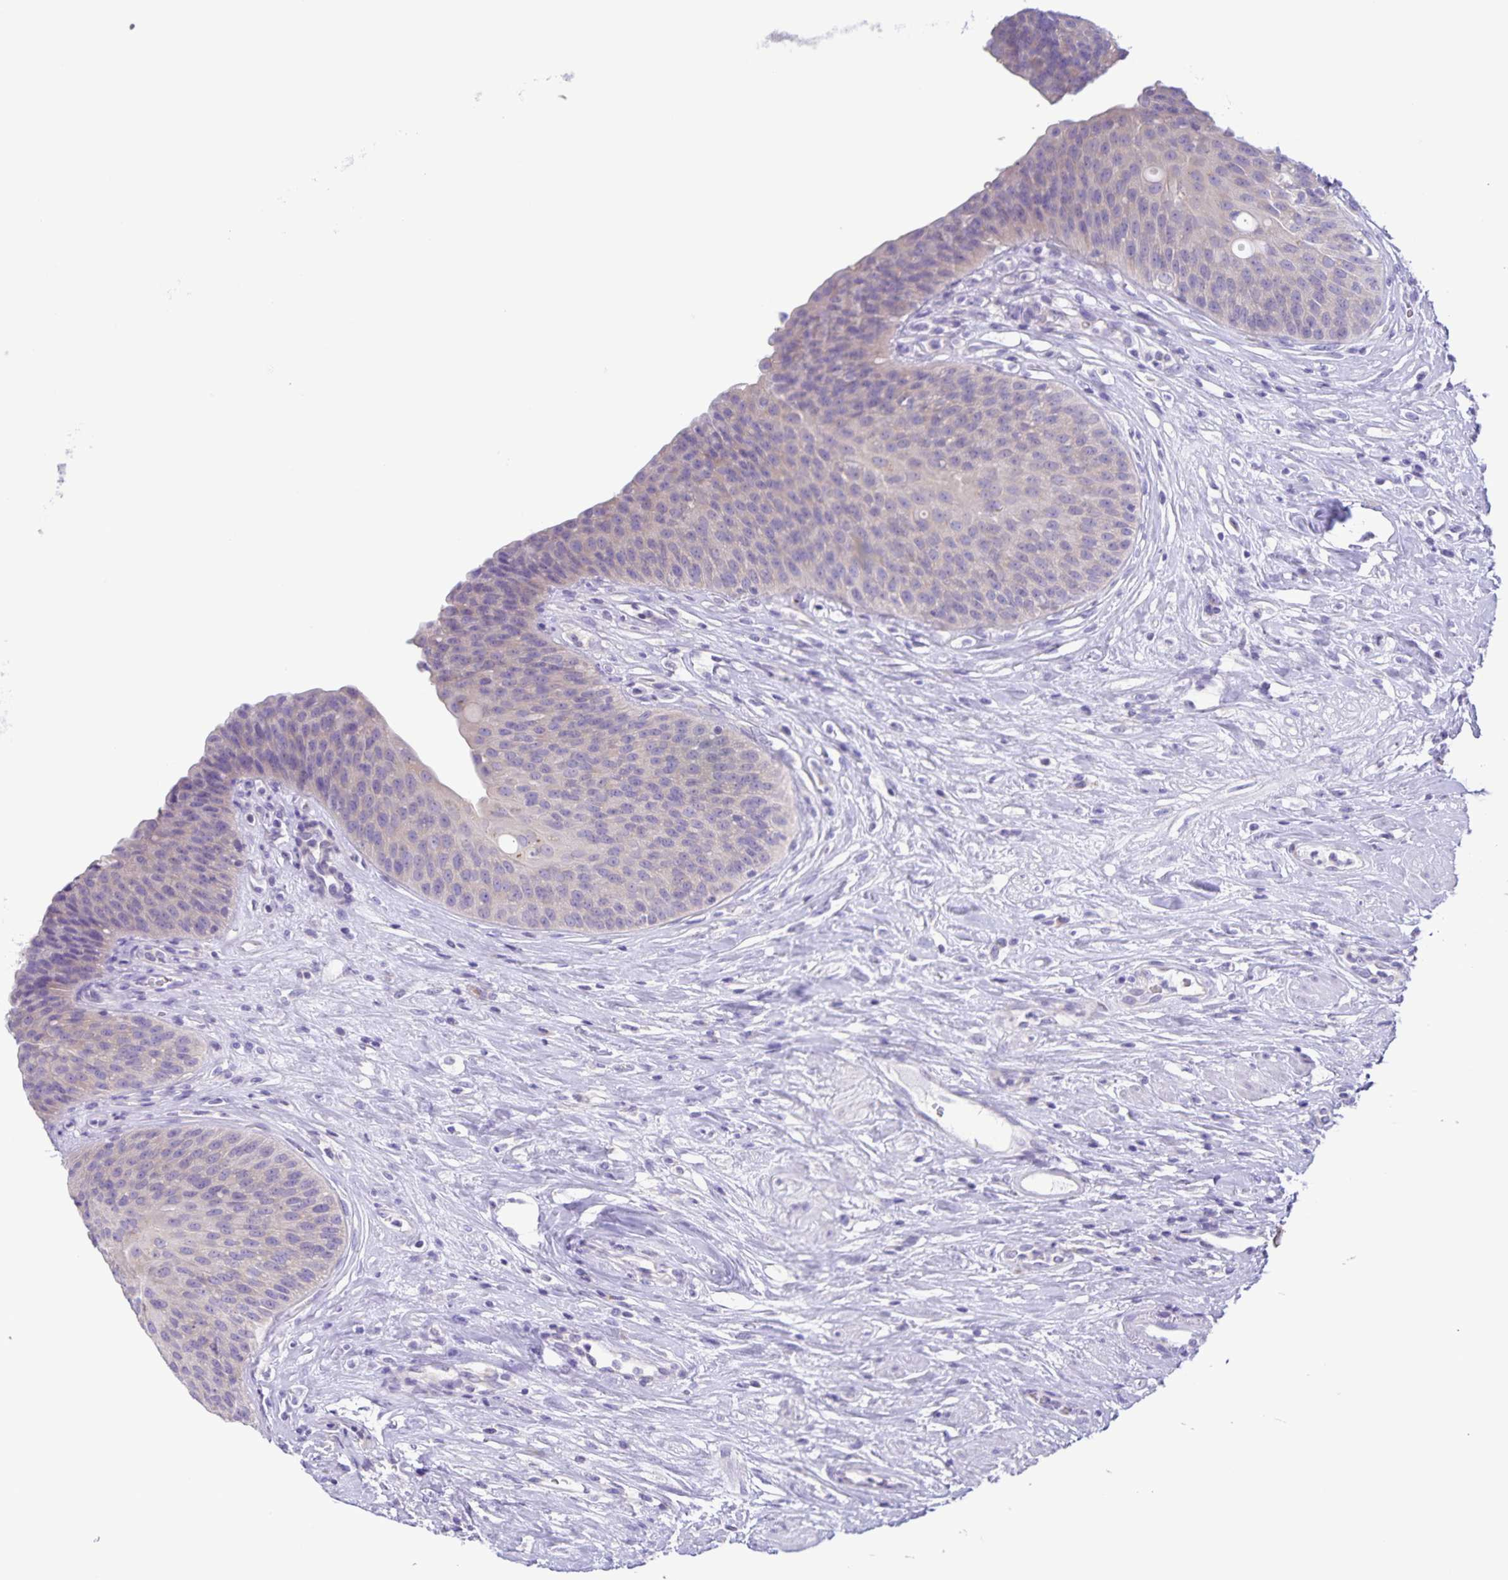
{"staining": {"intensity": "negative", "quantity": "none", "location": "none"}, "tissue": "urinary bladder", "cell_type": "Urothelial cells", "image_type": "normal", "snomed": [{"axis": "morphology", "description": "Normal tissue, NOS"}, {"axis": "topography", "description": "Urinary bladder"}], "caption": "High power microscopy micrograph of an immunohistochemistry (IHC) histopathology image of unremarkable urinary bladder, revealing no significant staining in urothelial cells. (Immunohistochemistry (ihc), brightfield microscopy, high magnification).", "gene": "CAPSL", "patient": {"sex": "female", "age": 56}}